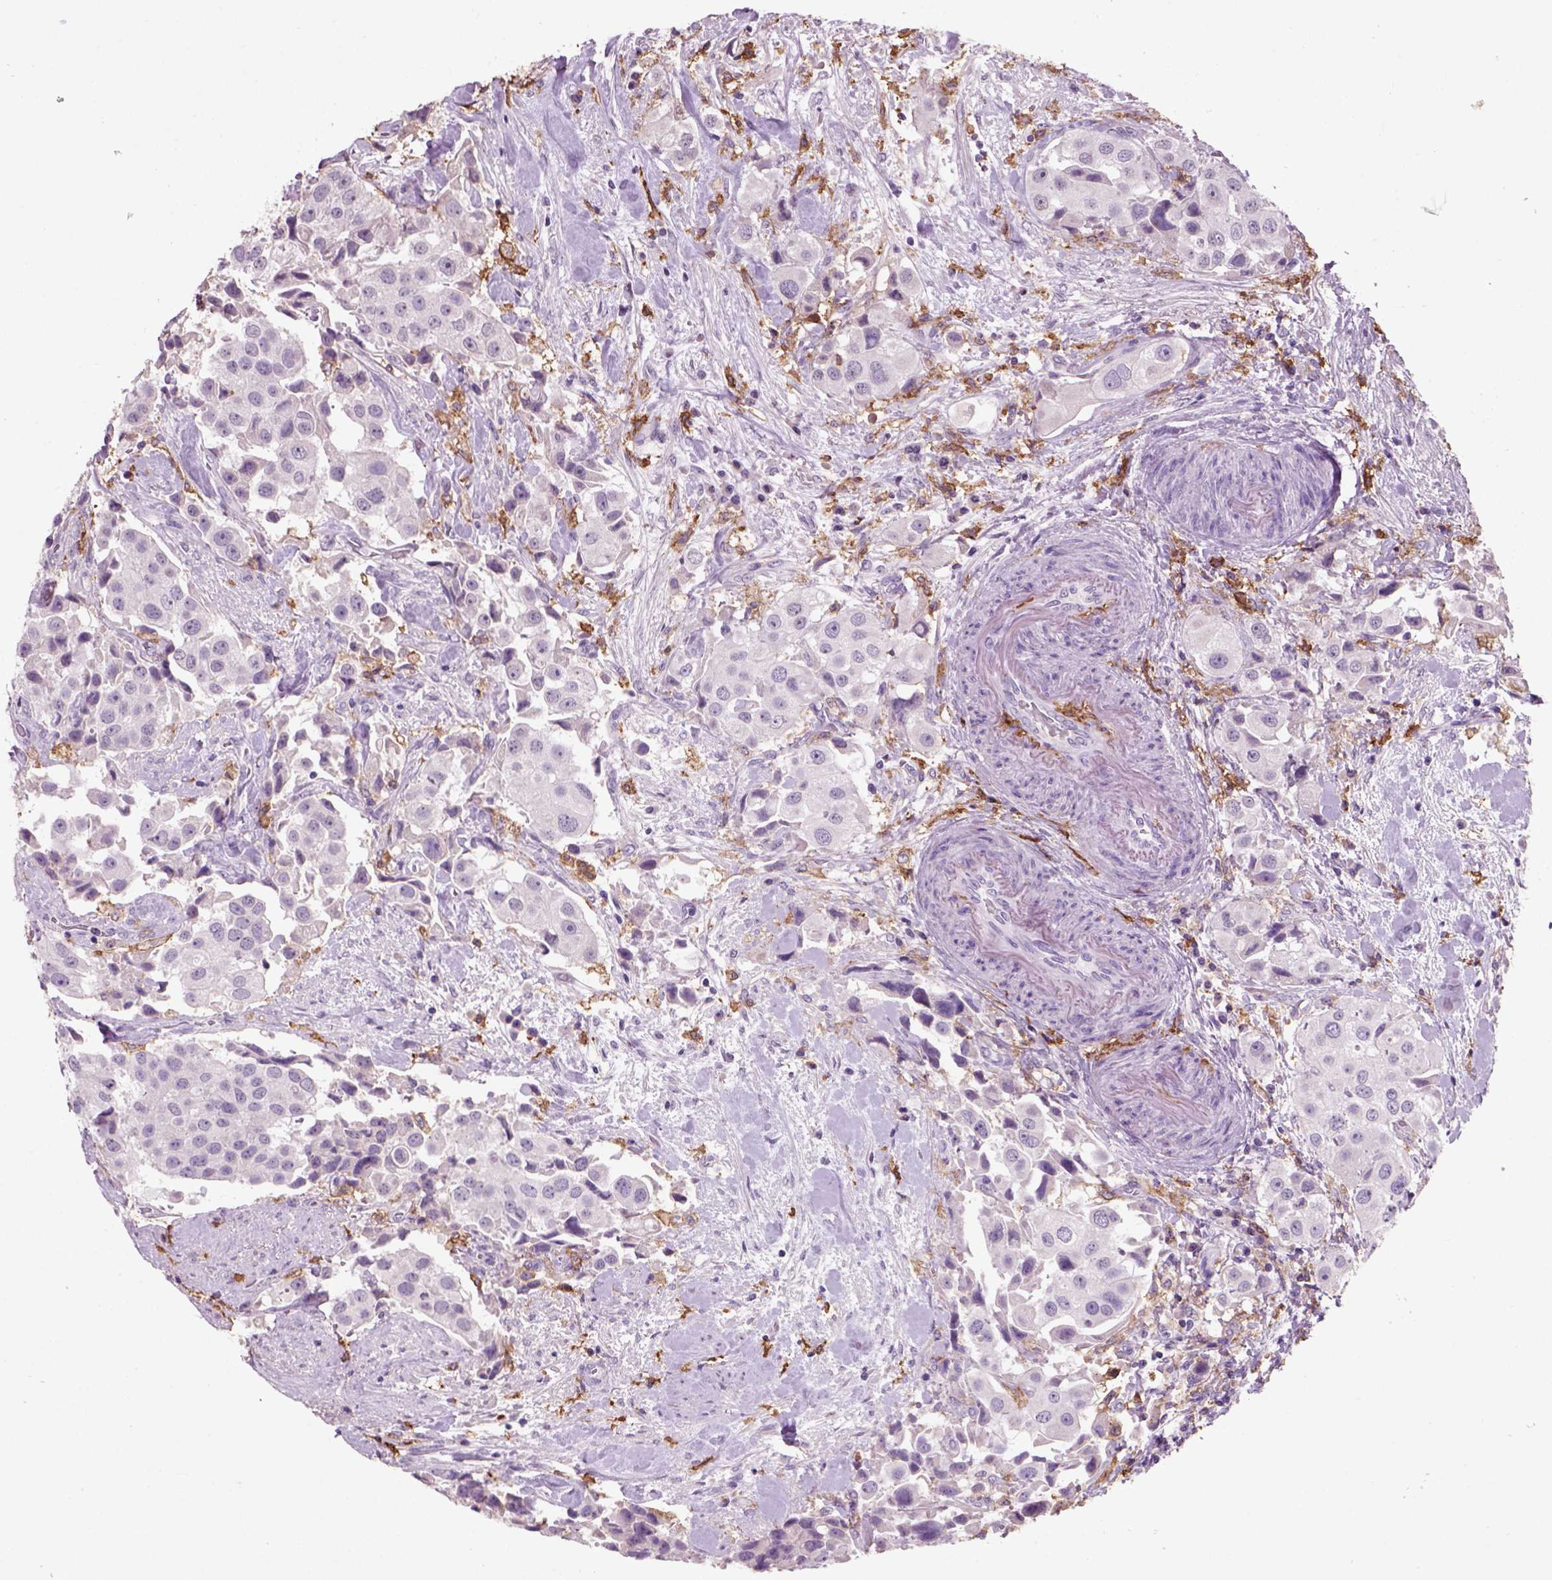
{"staining": {"intensity": "negative", "quantity": "none", "location": "none"}, "tissue": "urothelial cancer", "cell_type": "Tumor cells", "image_type": "cancer", "snomed": [{"axis": "morphology", "description": "Urothelial carcinoma, High grade"}, {"axis": "topography", "description": "Urinary bladder"}], "caption": "The immunohistochemistry micrograph has no significant staining in tumor cells of high-grade urothelial carcinoma tissue.", "gene": "CD14", "patient": {"sex": "female", "age": 64}}